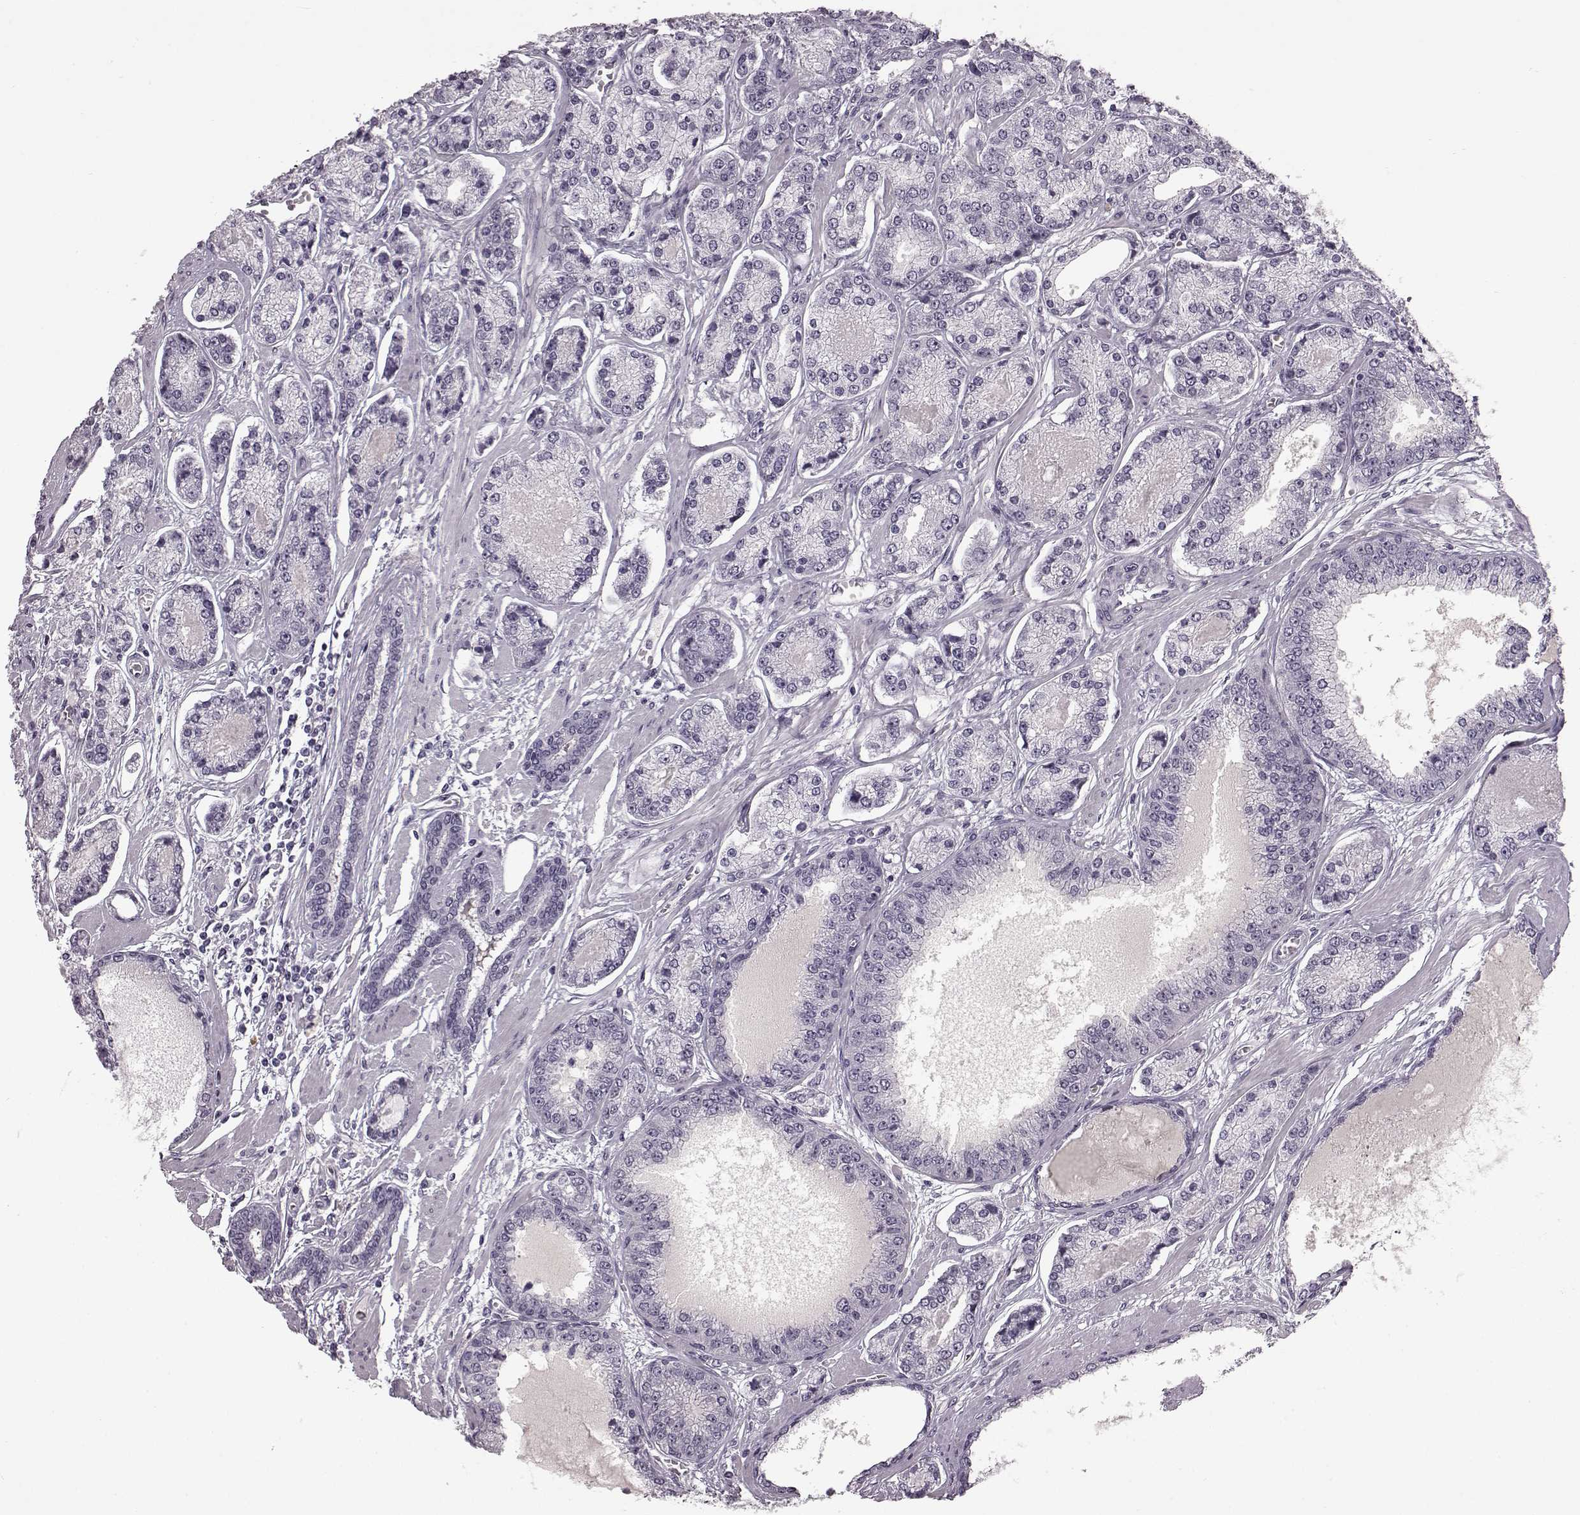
{"staining": {"intensity": "negative", "quantity": "none", "location": "none"}, "tissue": "prostate cancer", "cell_type": "Tumor cells", "image_type": "cancer", "snomed": [{"axis": "morphology", "description": "Adenocarcinoma, NOS"}, {"axis": "topography", "description": "Prostate"}], "caption": "IHC of prostate adenocarcinoma exhibits no positivity in tumor cells.", "gene": "PRPH2", "patient": {"sex": "male", "age": 64}}